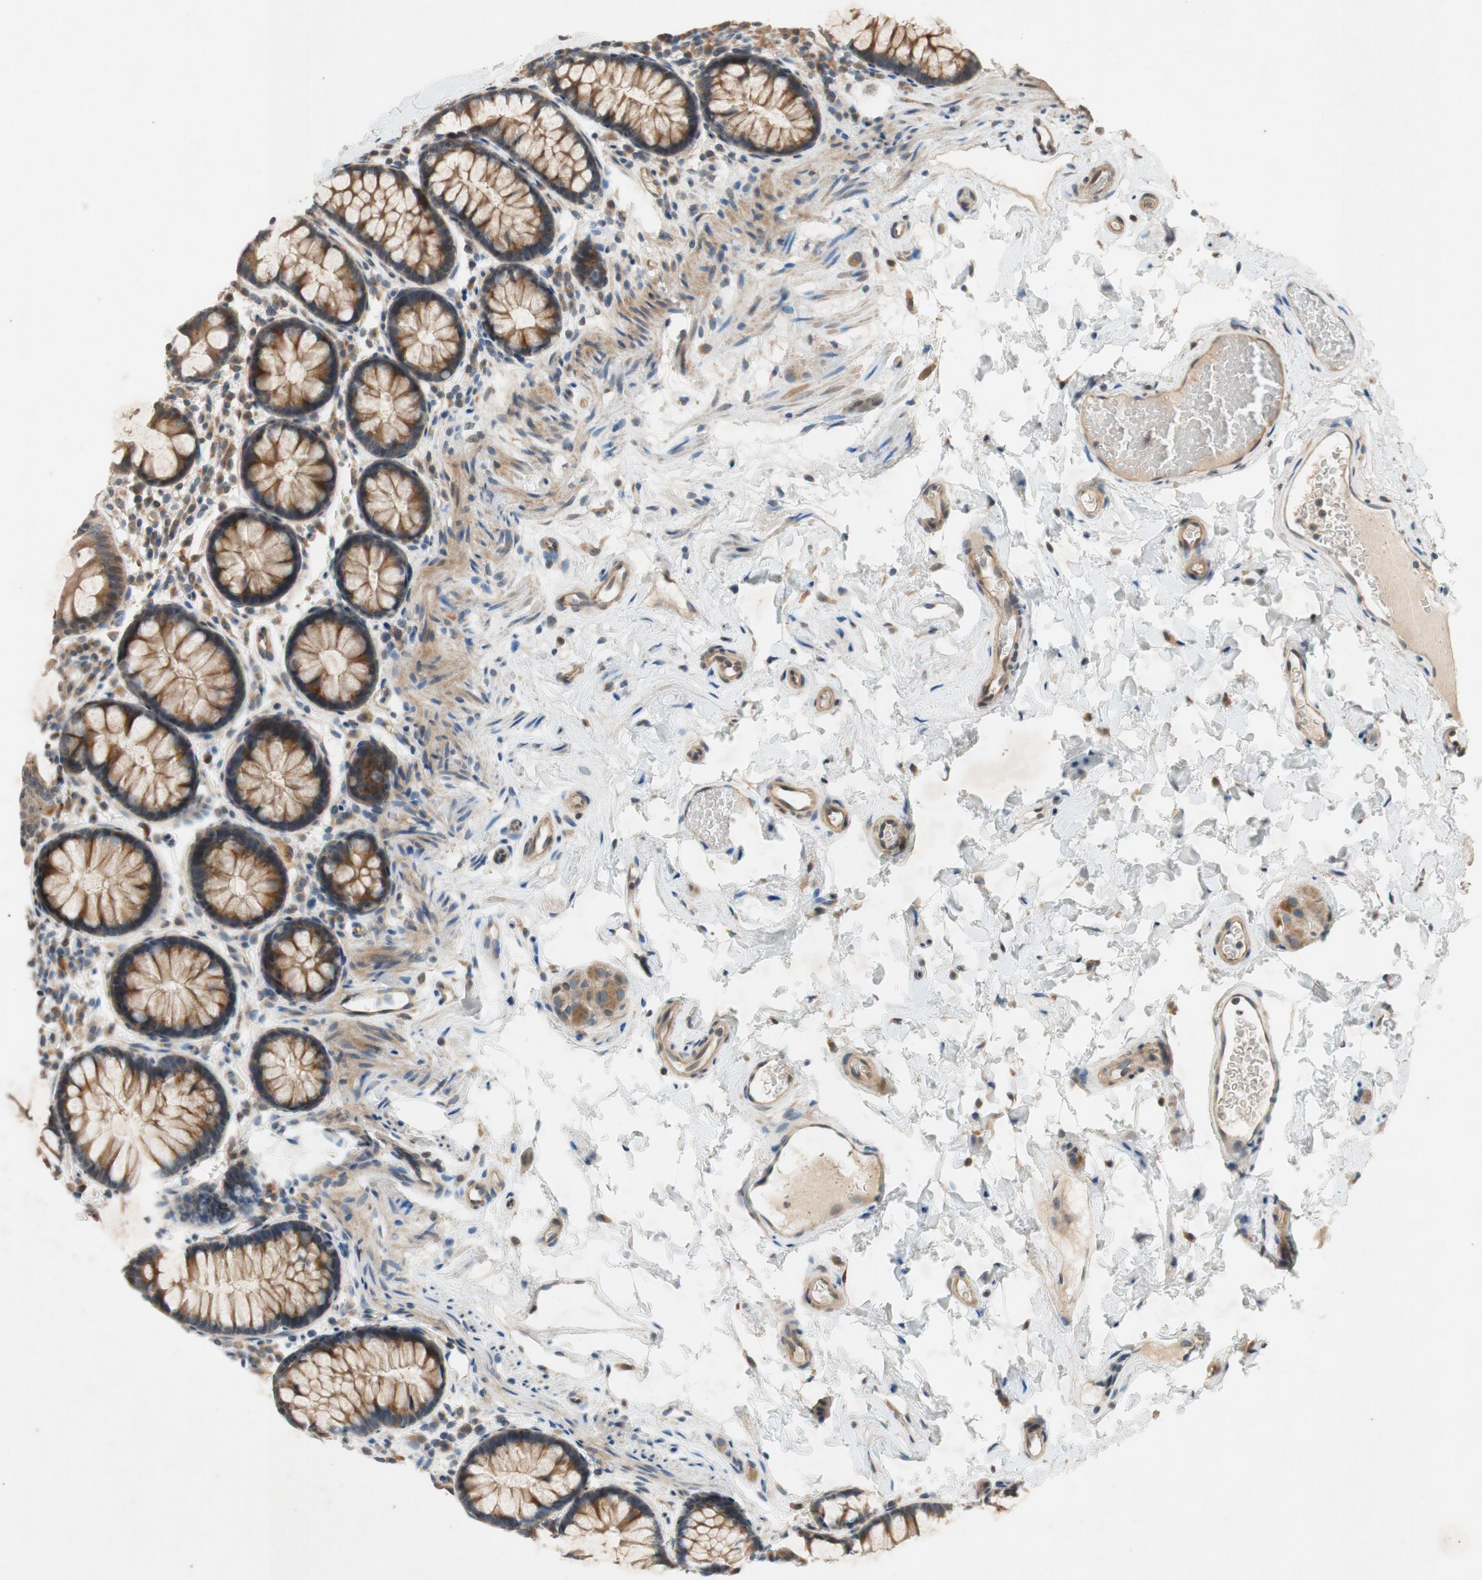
{"staining": {"intensity": "moderate", "quantity": ">75%", "location": "cytoplasmic/membranous"}, "tissue": "colon", "cell_type": "Endothelial cells", "image_type": "normal", "snomed": [{"axis": "morphology", "description": "Normal tissue, NOS"}, {"axis": "topography", "description": "Colon"}], "caption": "Immunohistochemical staining of normal colon demonstrates moderate cytoplasmic/membranous protein staining in approximately >75% of endothelial cells.", "gene": "ATP2C1", "patient": {"sex": "female", "age": 80}}